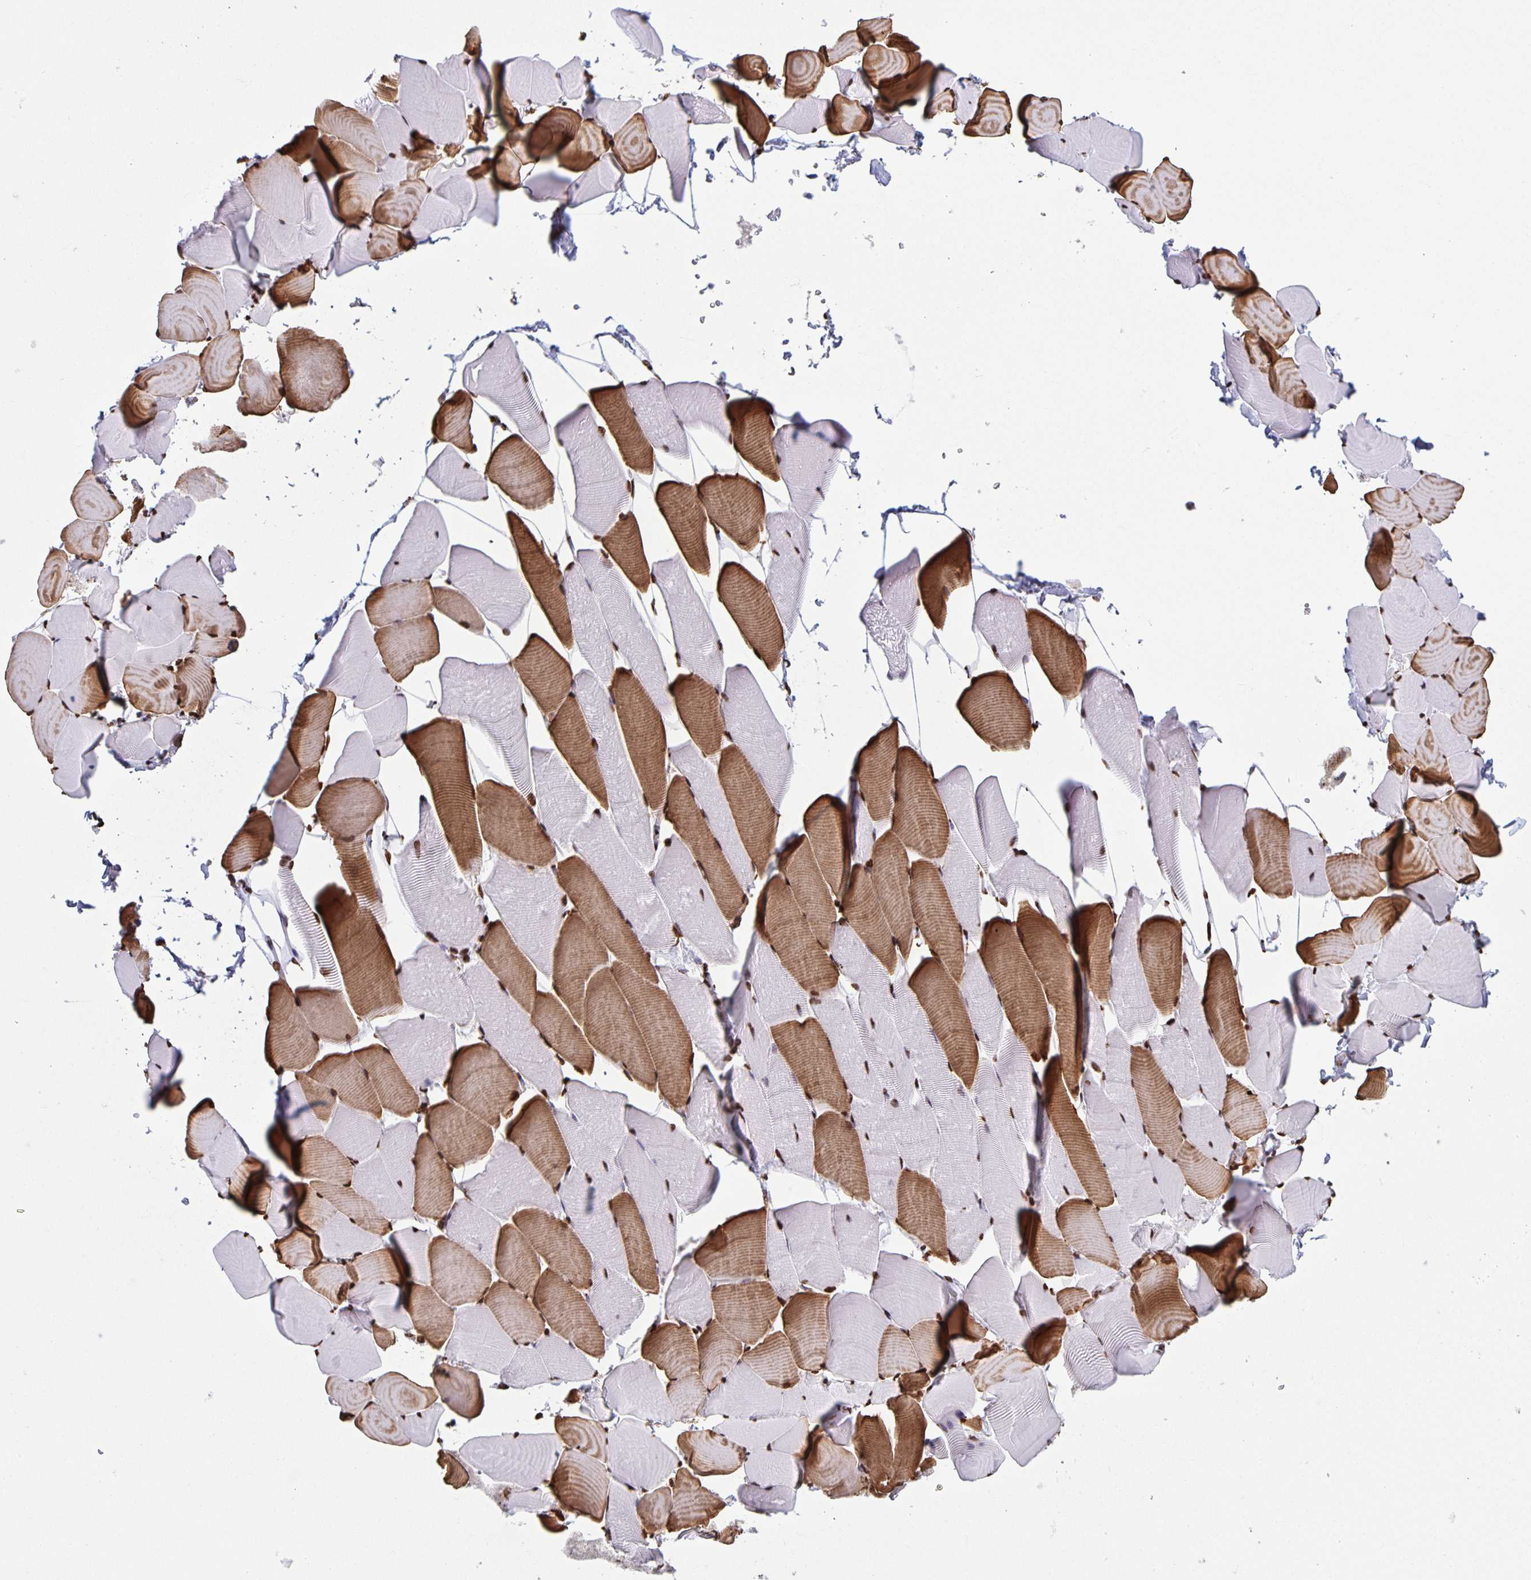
{"staining": {"intensity": "strong", "quantity": "25%-75%", "location": "cytoplasmic/membranous,nuclear"}, "tissue": "skeletal muscle", "cell_type": "Myocytes", "image_type": "normal", "snomed": [{"axis": "morphology", "description": "Normal tissue, NOS"}, {"axis": "topography", "description": "Skeletal muscle"}], "caption": "The immunohistochemical stain labels strong cytoplasmic/membranous,nuclear staining in myocytes of benign skeletal muscle. (Stains: DAB (3,3'-diaminobenzidine) in brown, nuclei in blue, Microscopy: brightfield microscopy at high magnification).", "gene": "DUT", "patient": {"sex": "male", "age": 25}}